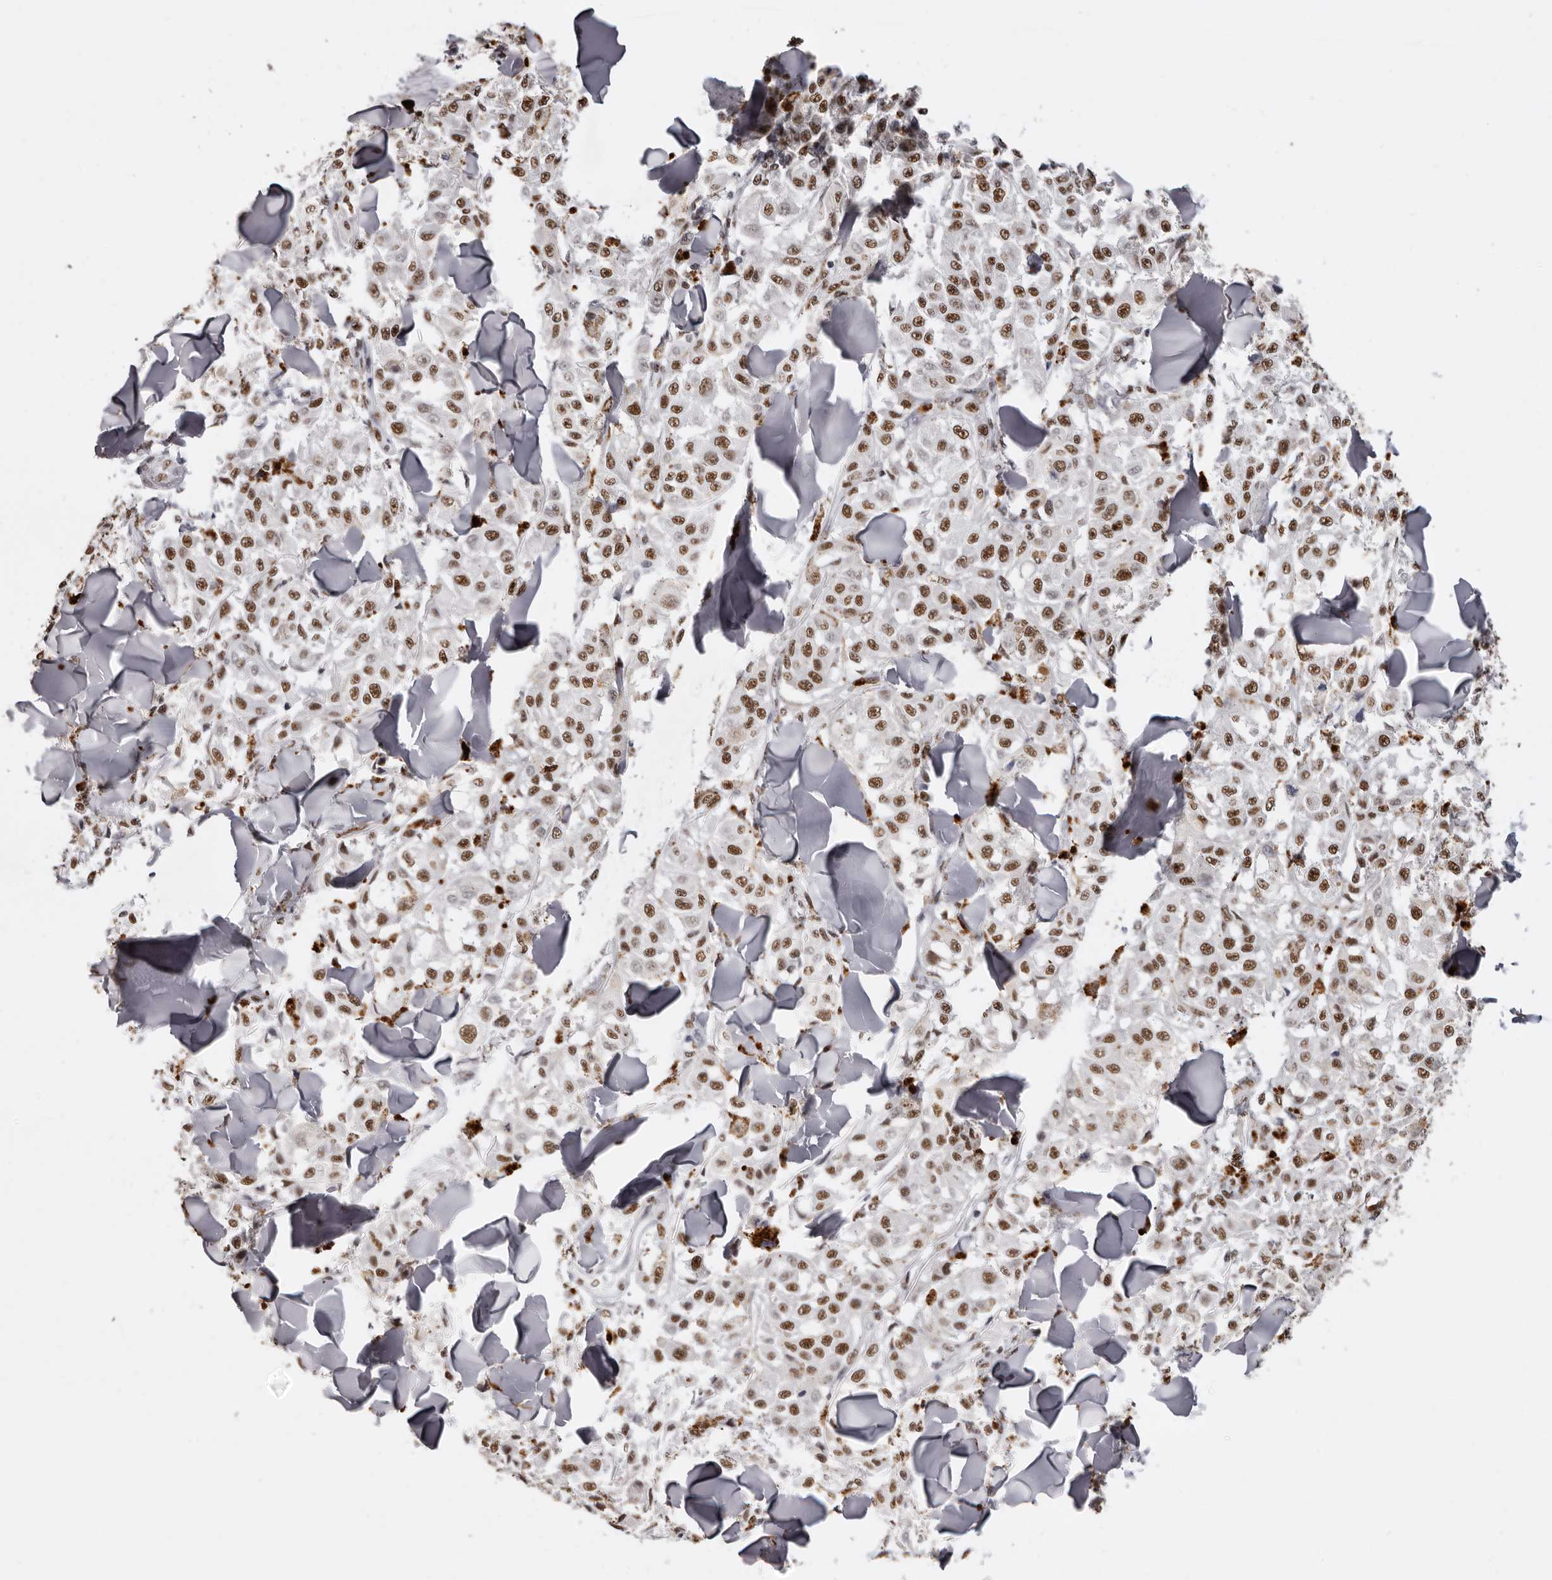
{"staining": {"intensity": "moderate", "quantity": ">75%", "location": "nuclear"}, "tissue": "melanoma", "cell_type": "Tumor cells", "image_type": "cancer", "snomed": [{"axis": "morphology", "description": "Malignant melanoma, NOS"}, {"axis": "topography", "description": "Skin"}], "caption": "Immunohistochemical staining of malignant melanoma demonstrates moderate nuclear protein positivity in approximately >75% of tumor cells. (IHC, brightfield microscopy, high magnification).", "gene": "SCAF4", "patient": {"sex": "female", "age": 64}}